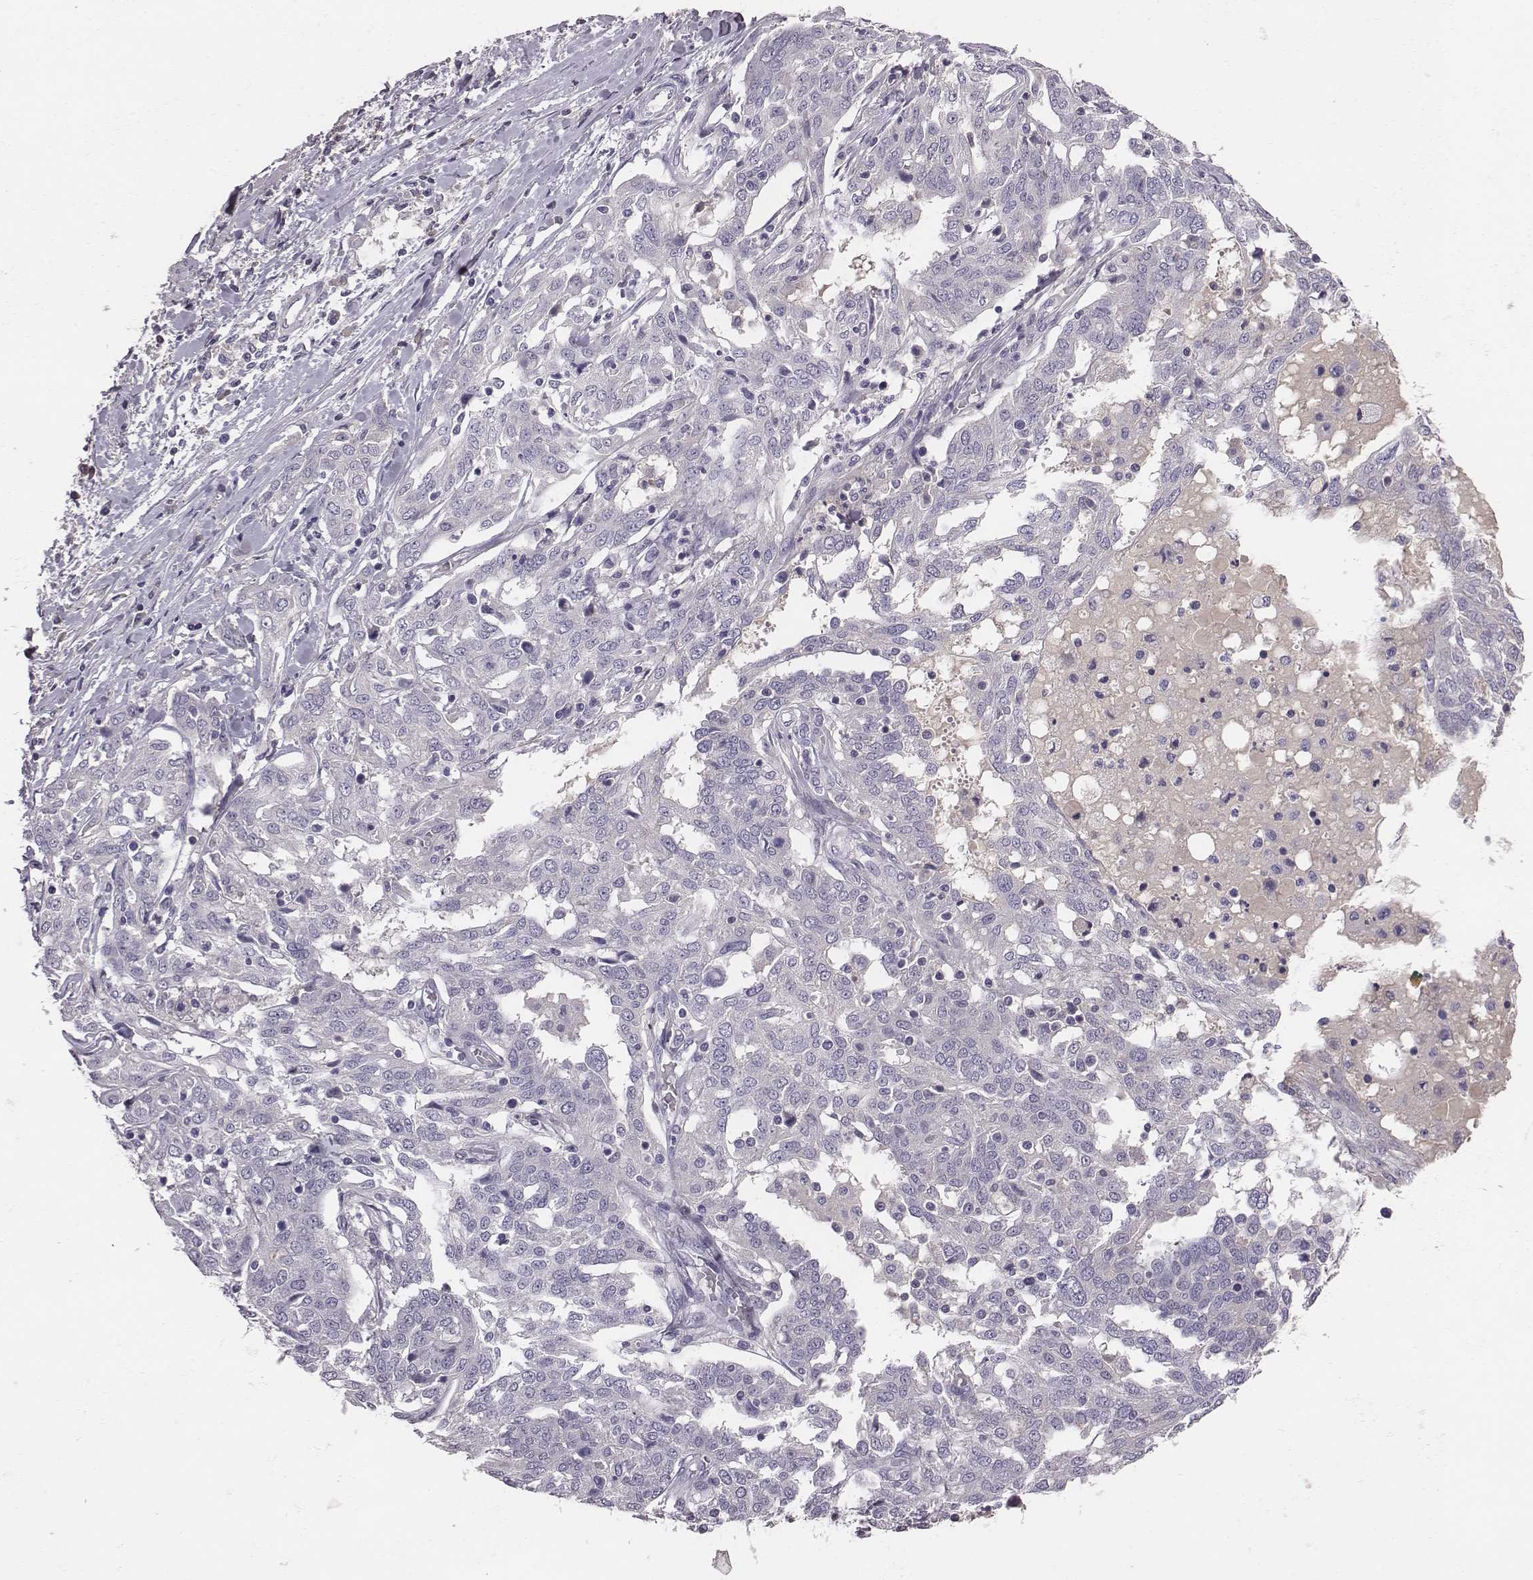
{"staining": {"intensity": "negative", "quantity": "none", "location": "none"}, "tissue": "ovarian cancer", "cell_type": "Tumor cells", "image_type": "cancer", "snomed": [{"axis": "morphology", "description": "Cystadenocarcinoma, serous, NOS"}, {"axis": "topography", "description": "Ovary"}], "caption": "This is a photomicrograph of immunohistochemistry staining of serous cystadenocarcinoma (ovarian), which shows no expression in tumor cells. (IHC, brightfield microscopy, high magnification).", "gene": "EN1", "patient": {"sex": "female", "age": 67}}